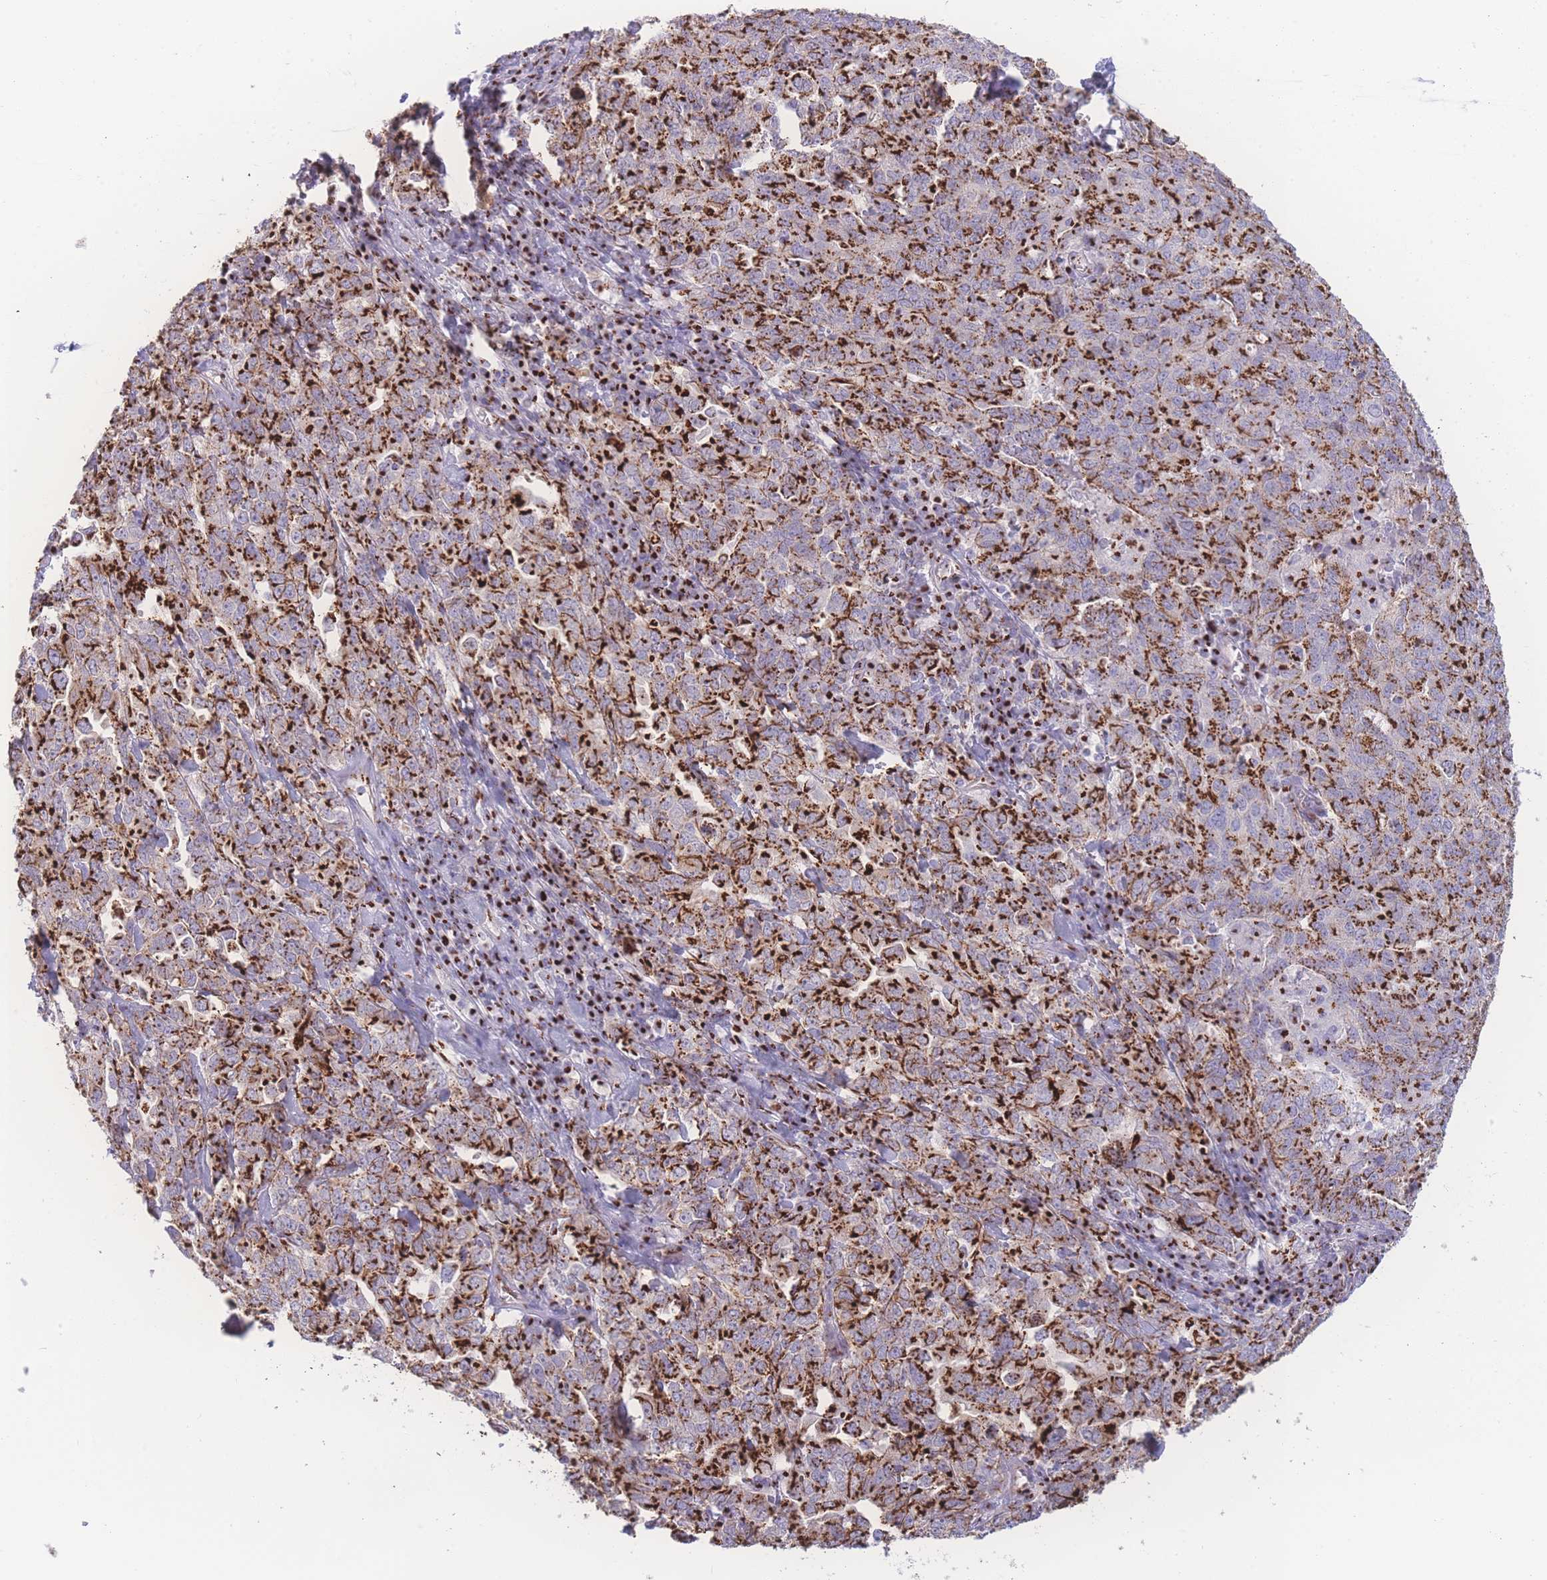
{"staining": {"intensity": "strong", "quantity": ">75%", "location": "cytoplasmic/membranous"}, "tissue": "ovarian cancer", "cell_type": "Tumor cells", "image_type": "cancer", "snomed": [{"axis": "morphology", "description": "Carcinoma, endometroid"}, {"axis": "topography", "description": "Ovary"}], "caption": "Immunohistochemical staining of ovarian cancer (endometroid carcinoma) demonstrates strong cytoplasmic/membranous protein positivity in about >75% of tumor cells.", "gene": "GOLM2", "patient": {"sex": "female", "age": 62}}